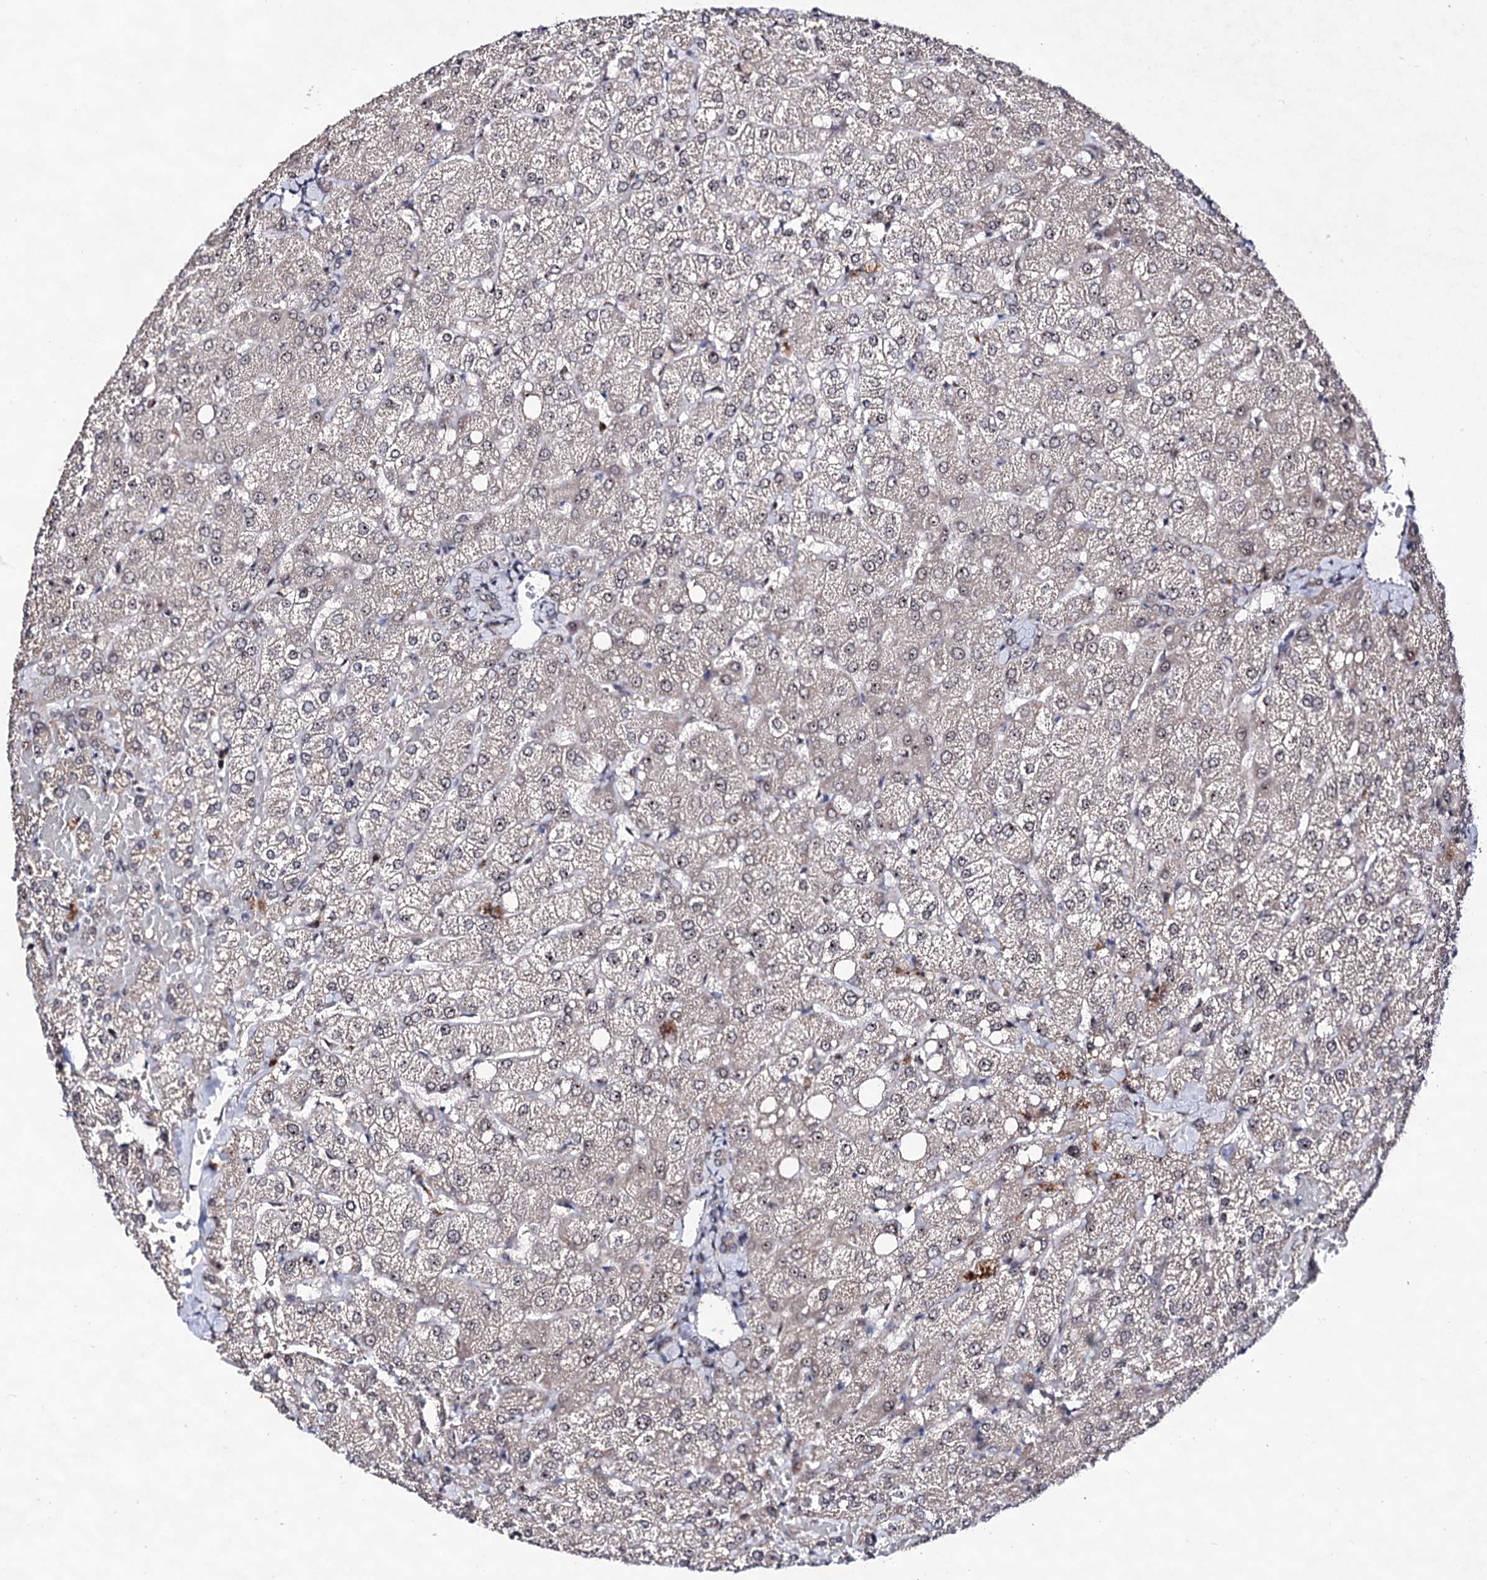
{"staining": {"intensity": "weak", "quantity": "<25%", "location": "cytoplasmic/membranous"}, "tissue": "liver", "cell_type": "Cholangiocytes", "image_type": "normal", "snomed": [{"axis": "morphology", "description": "Normal tissue, NOS"}, {"axis": "topography", "description": "Liver"}], "caption": "This is a micrograph of immunohistochemistry staining of normal liver, which shows no positivity in cholangiocytes. (Stains: DAB (3,3'-diaminobenzidine) immunohistochemistry with hematoxylin counter stain, Microscopy: brightfield microscopy at high magnification).", "gene": "EXOSC10", "patient": {"sex": "female", "age": 54}}